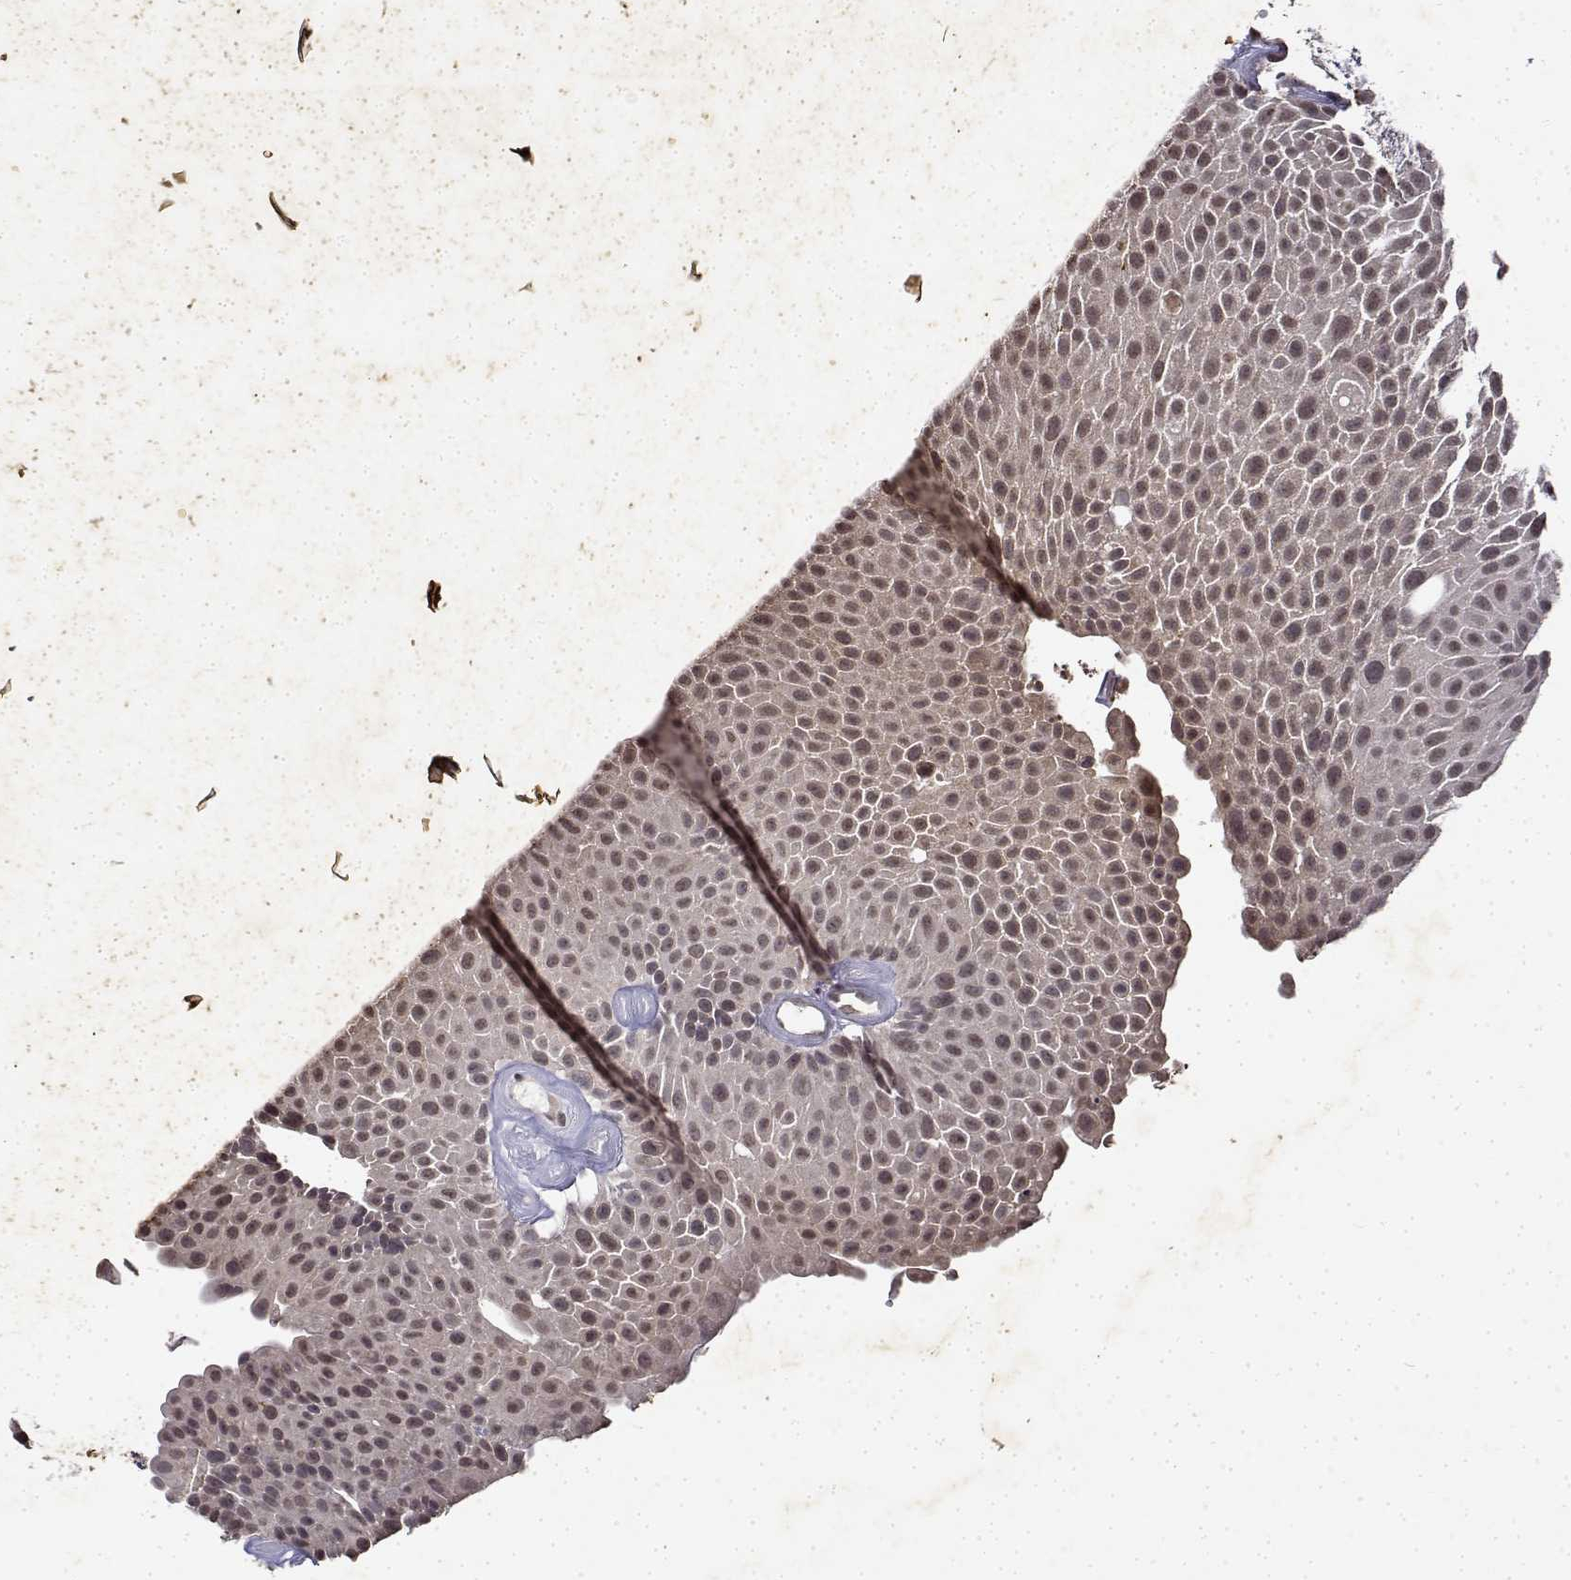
{"staining": {"intensity": "negative", "quantity": "none", "location": "none"}, "tissue": "urothelial cancer", "cell_type": "Tumor cells", "image_type": "cancer", "snomed": [{"axis": "morphology", "description": "Urothelial carcinoma, Low grade"}, {"axis": "topography", "description": "Urinary bladder"}], "caption": "The immunohistochemistry (IHC) image has no significant positivity in tumor cells of urothelial carcinoma (low-grade) tissue. (DAB (3,3'-diaminobenzidine) IHC, high magnification).", "gene": "BDNF", "patient": {"sex": "male", "age": 72}}